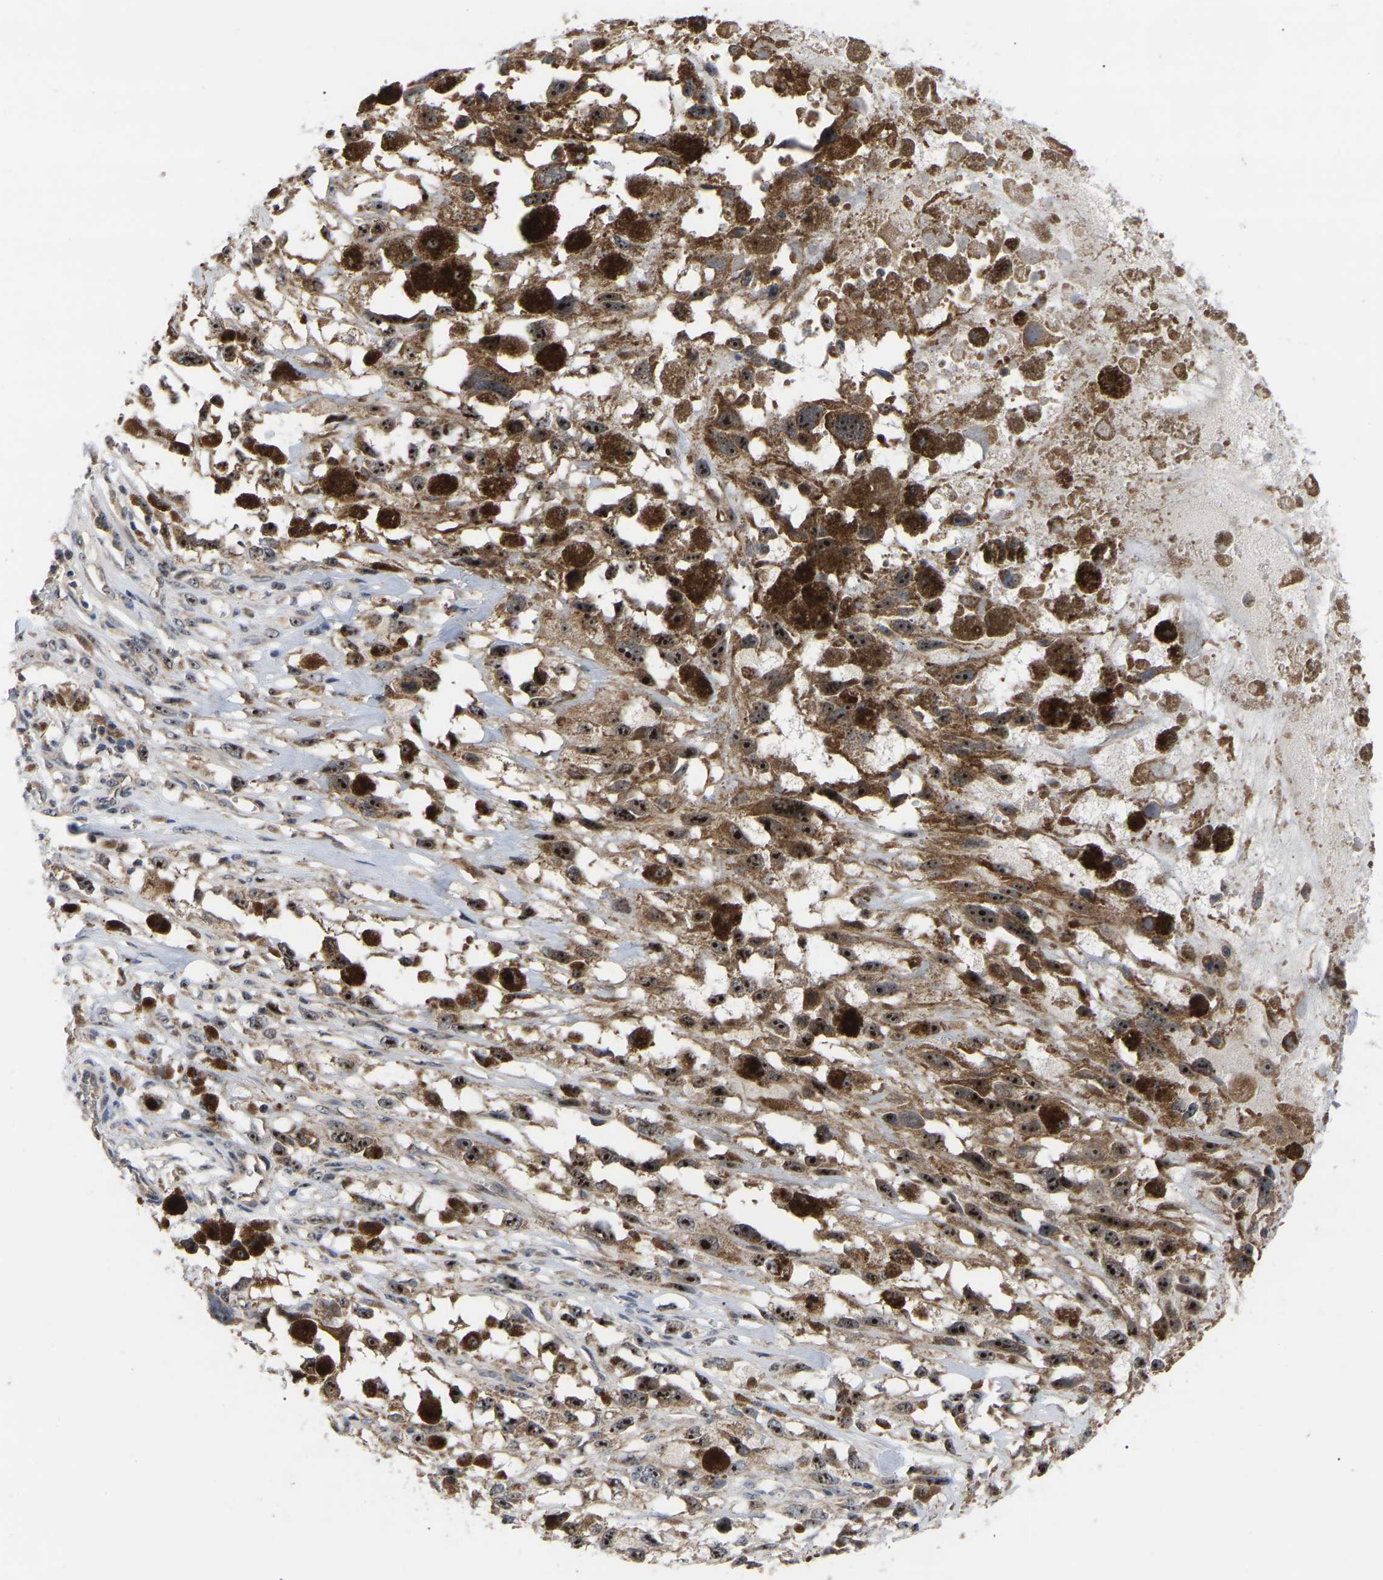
{"staining": {"intensity": "strong", "quantity": ">75%", "location": "cytoplasmic/membranous,nuclear"}, "tissue": "melanoma", "cell_type": "Tumor cells", "image_type": "cancer", "snomed": [{"axis": "morphology", "description": "Malignant melanoma, Metastatic site"}, {"axis": "topography", "description": "Lymph node"}], "caption": "Immunohistochemistry (DAB) staining of melanoma reveals strong cytoplasmic/membranous and nuclear protein staining in approximately >75% of tumor cells. The protein is stained brown, and the nuclei are stained in blue (DAB IHC with brightfield microscopy, high magnification).", "gene": "NOP53", "patient": {"sex": "male", "age": 59}}